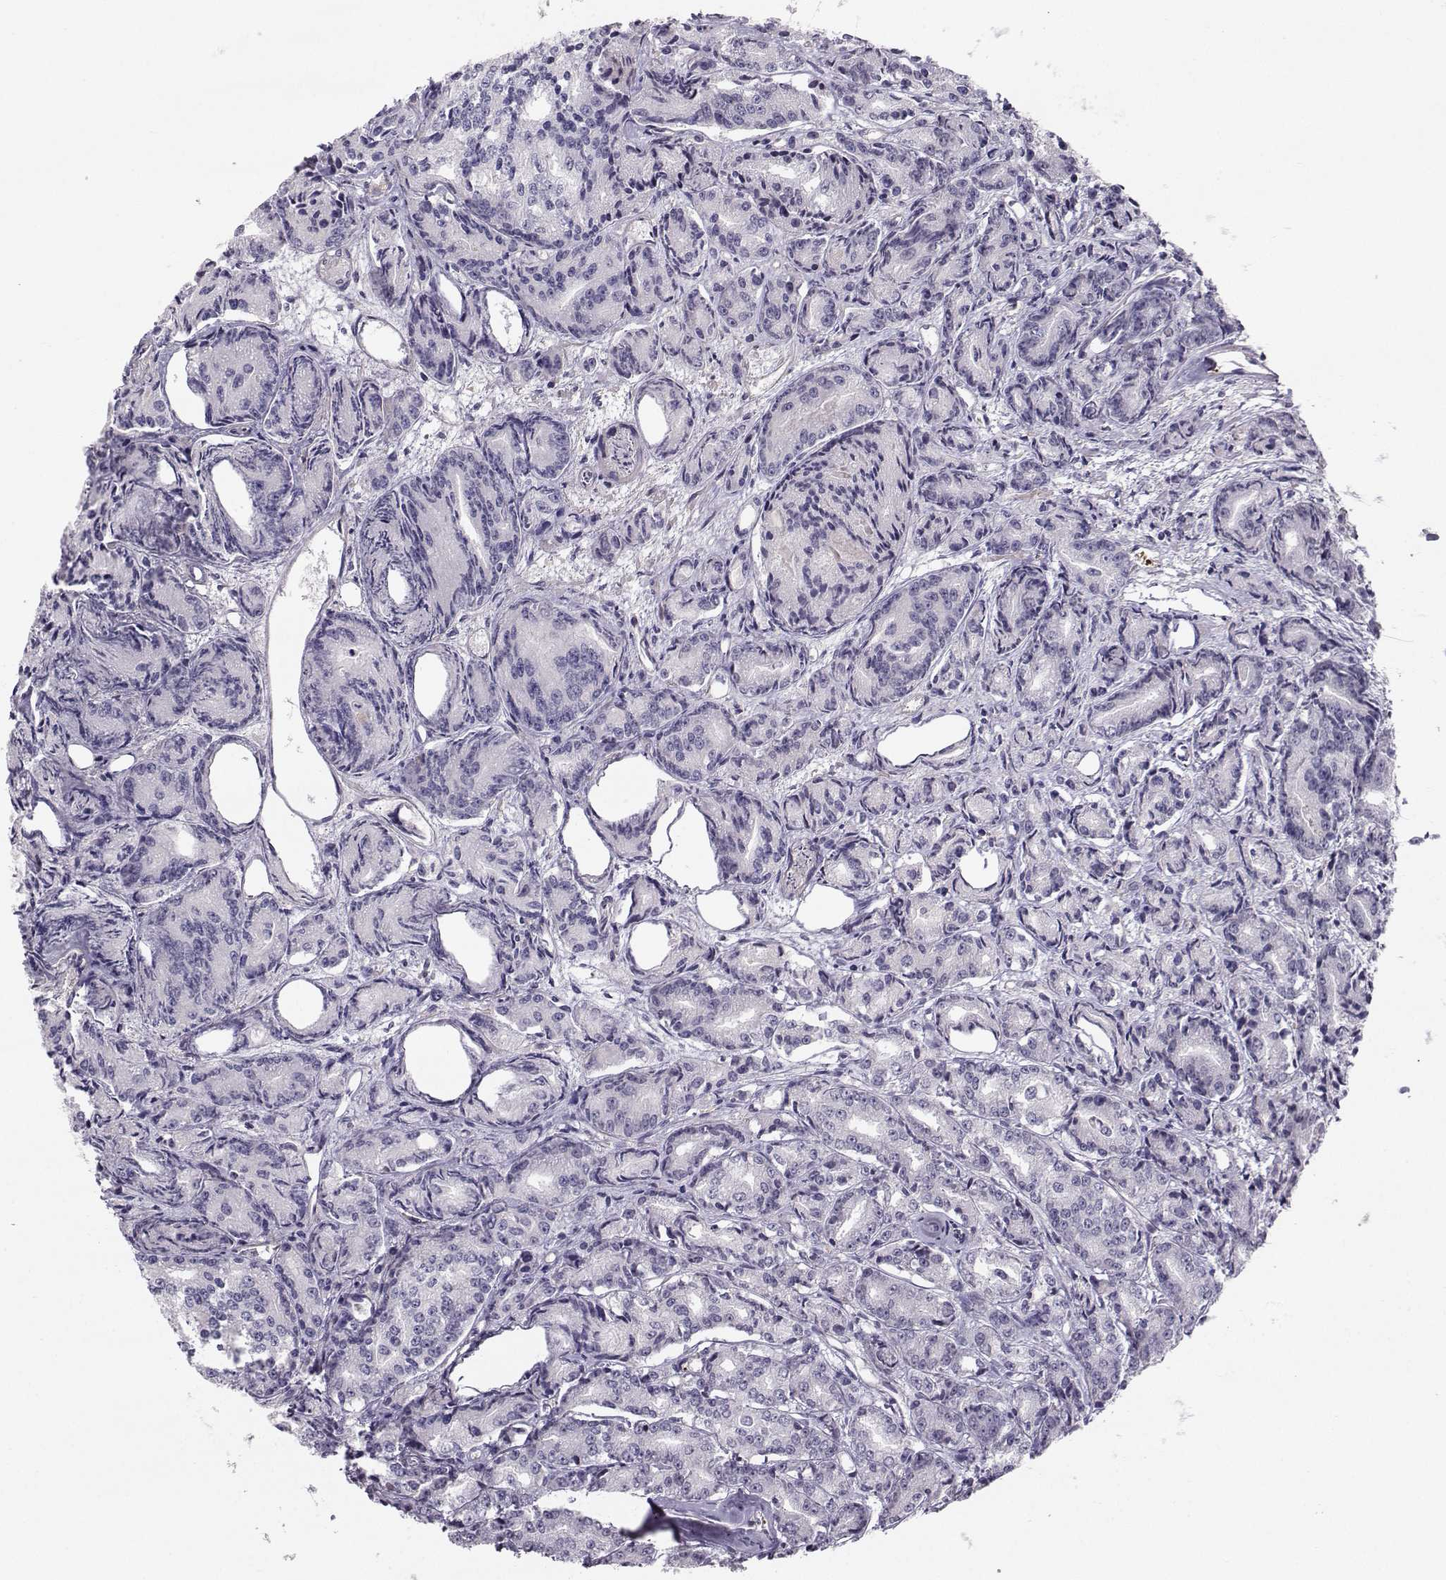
{"staining": {"intensity": "negative", "quantity": "none", "location": "none"}, "tissue": "prostate cancer", "cell_type": "Tumor cells", "image_type": "cancer", "snomed": [{"axis": "morphology", "description": "Adenocarcinoma, Medium grade"}, {"axis": "topography", "description": "Prostate"}], "caption": "Immunohistochemistry (IHC) photomicrograph of neoplastic tissue: human prostate cancer (adenocarcinoma (medium-grade)) stained with DAB (3,3'-diaminobenzidine) reveals no significant protein staining in tumor cells.", "gene": "ASB16", "patient": {"sex": "male", "age": 74}}